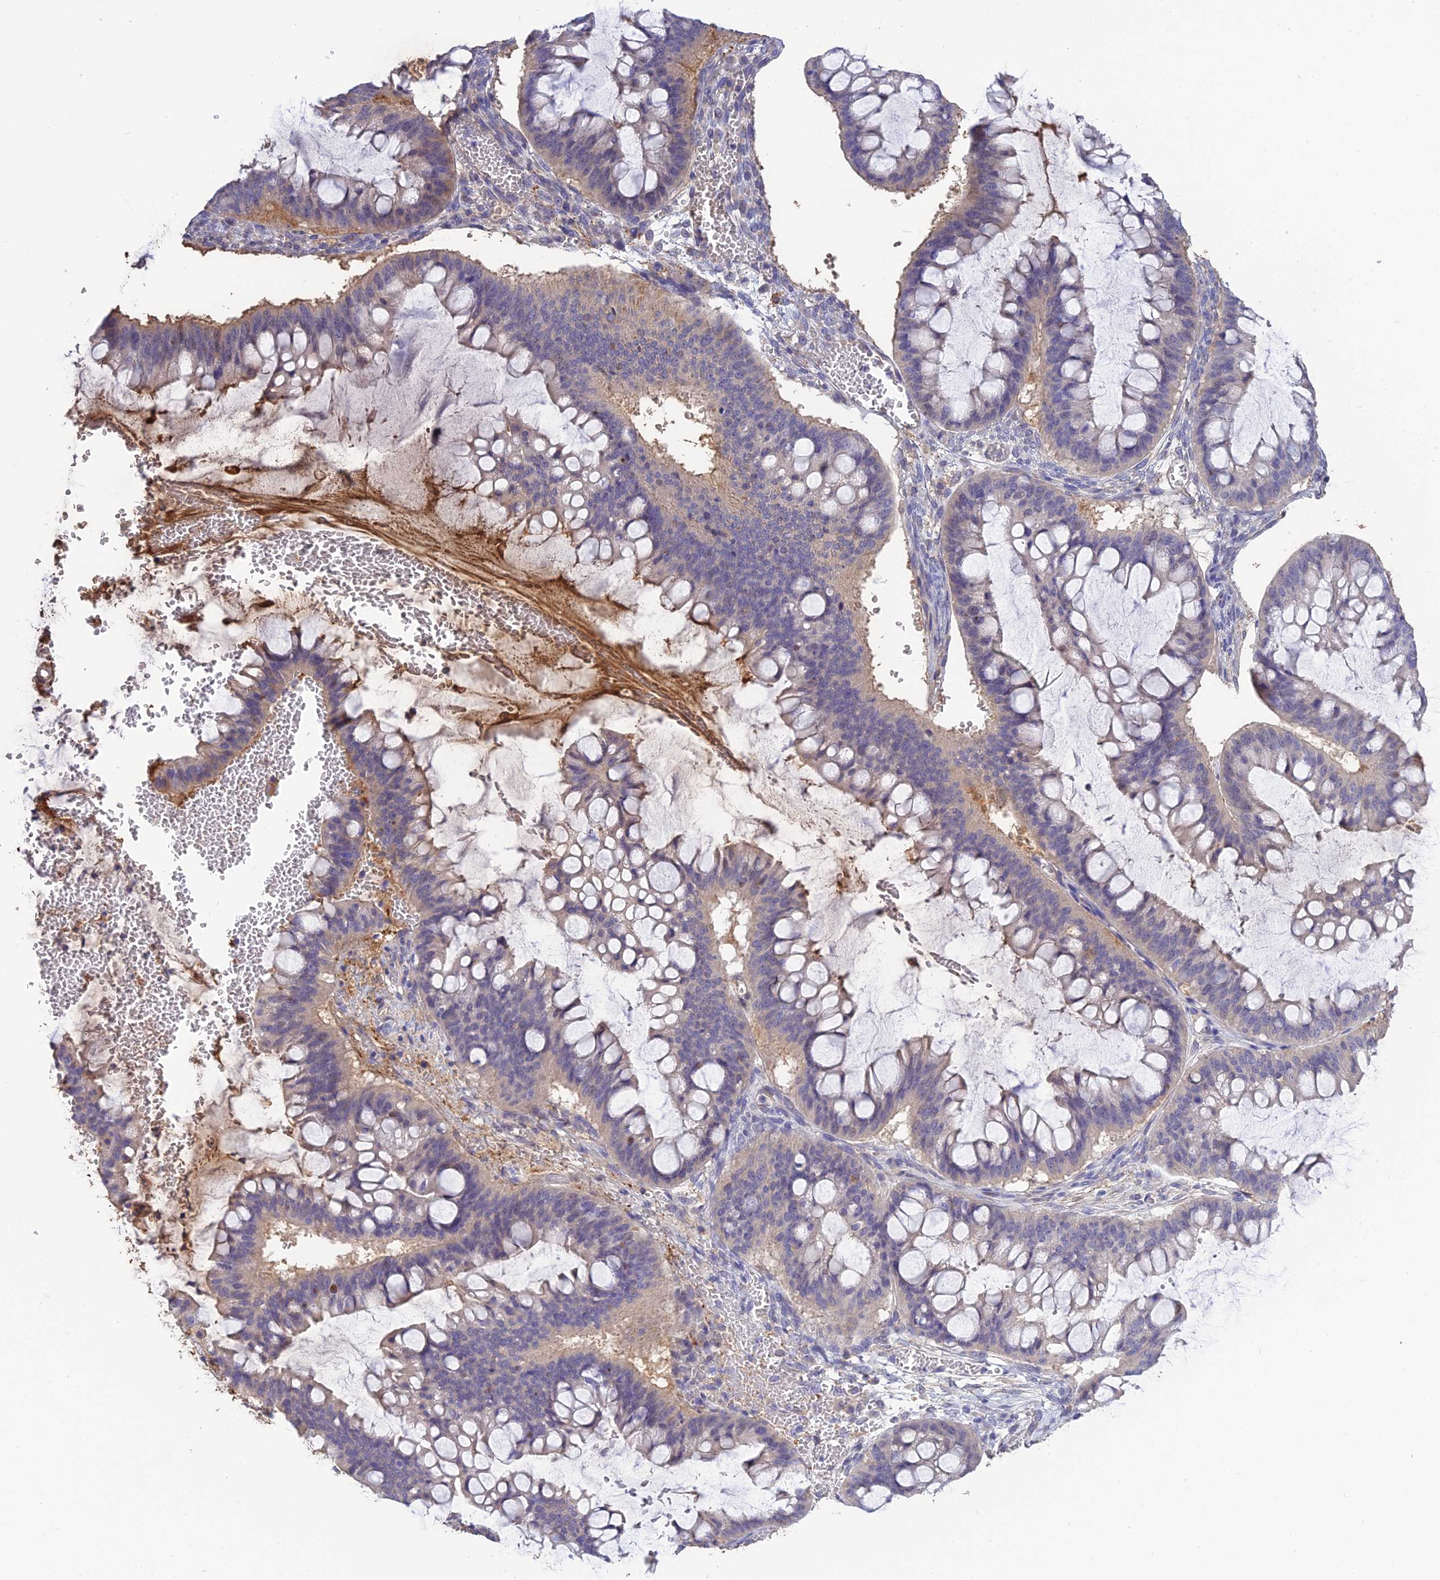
{"staining": {"intensity": "moderate", "quantity": "<25%", "location": "cytoplasmic/membranous"}, "tissue": "ovarian cancer", "cell_type": "Tumor cells", "image_type": "cancer", "snomed": [{"axis": "morphology", "description": "Cystadenocarcinoma, mucinous, NOS"}, {"axis": "topography", "description": "Ovary"}], "caption": "Human ovarian cancer (mucinous cystadenocarcinoma) stained with a brown dye exhibits moderate cytoplasmic/membranous positive expression in approximately <25% of tumor cells.", "gene": "PZP", "patient": {"sex": "female", "age": 73}}